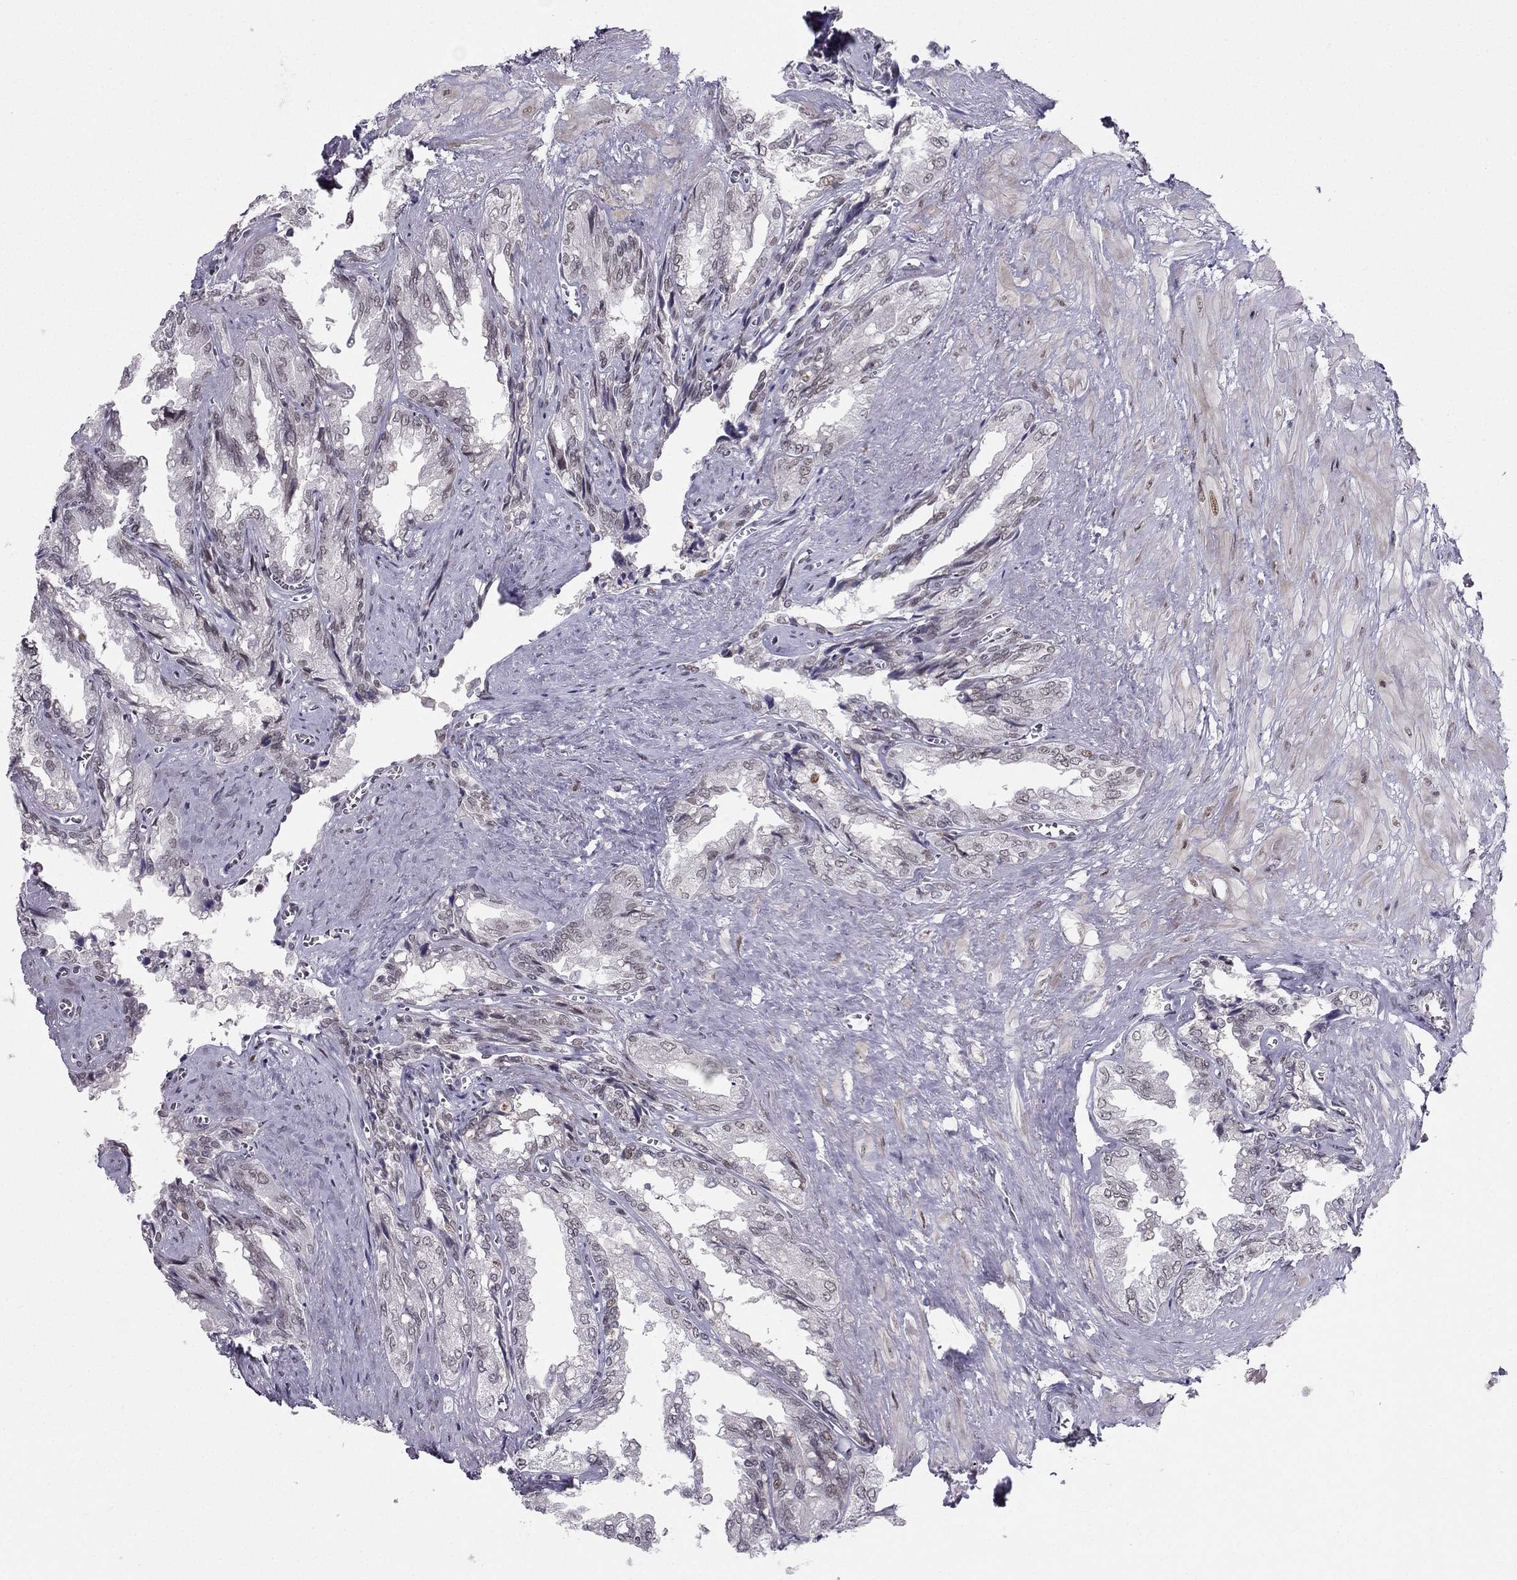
{"staining": {"intensity": "weak", "quantity": "25%-75%", "location": "nuclear"}, "tissue": "seminal vesicle", "cell_type": "Glandular cells", "image_type": "normal", "snomed": [{"axis": "morphology", "description": "Normal tissue, NOS"}, {"axis": "topography", "description": "Seminal veicle"}], "caption": "Immunohistochemical staining of unremarkable human seminal vesicle demonstrates 25%-75% levels of weak nuclear protein staining in approximately 25%-75% of glandular cells. The protein is shown in brown color, while the nuclei are stained blue.", "gene": "RPRD2", "patient": {"sex": "male", "age": 67}}